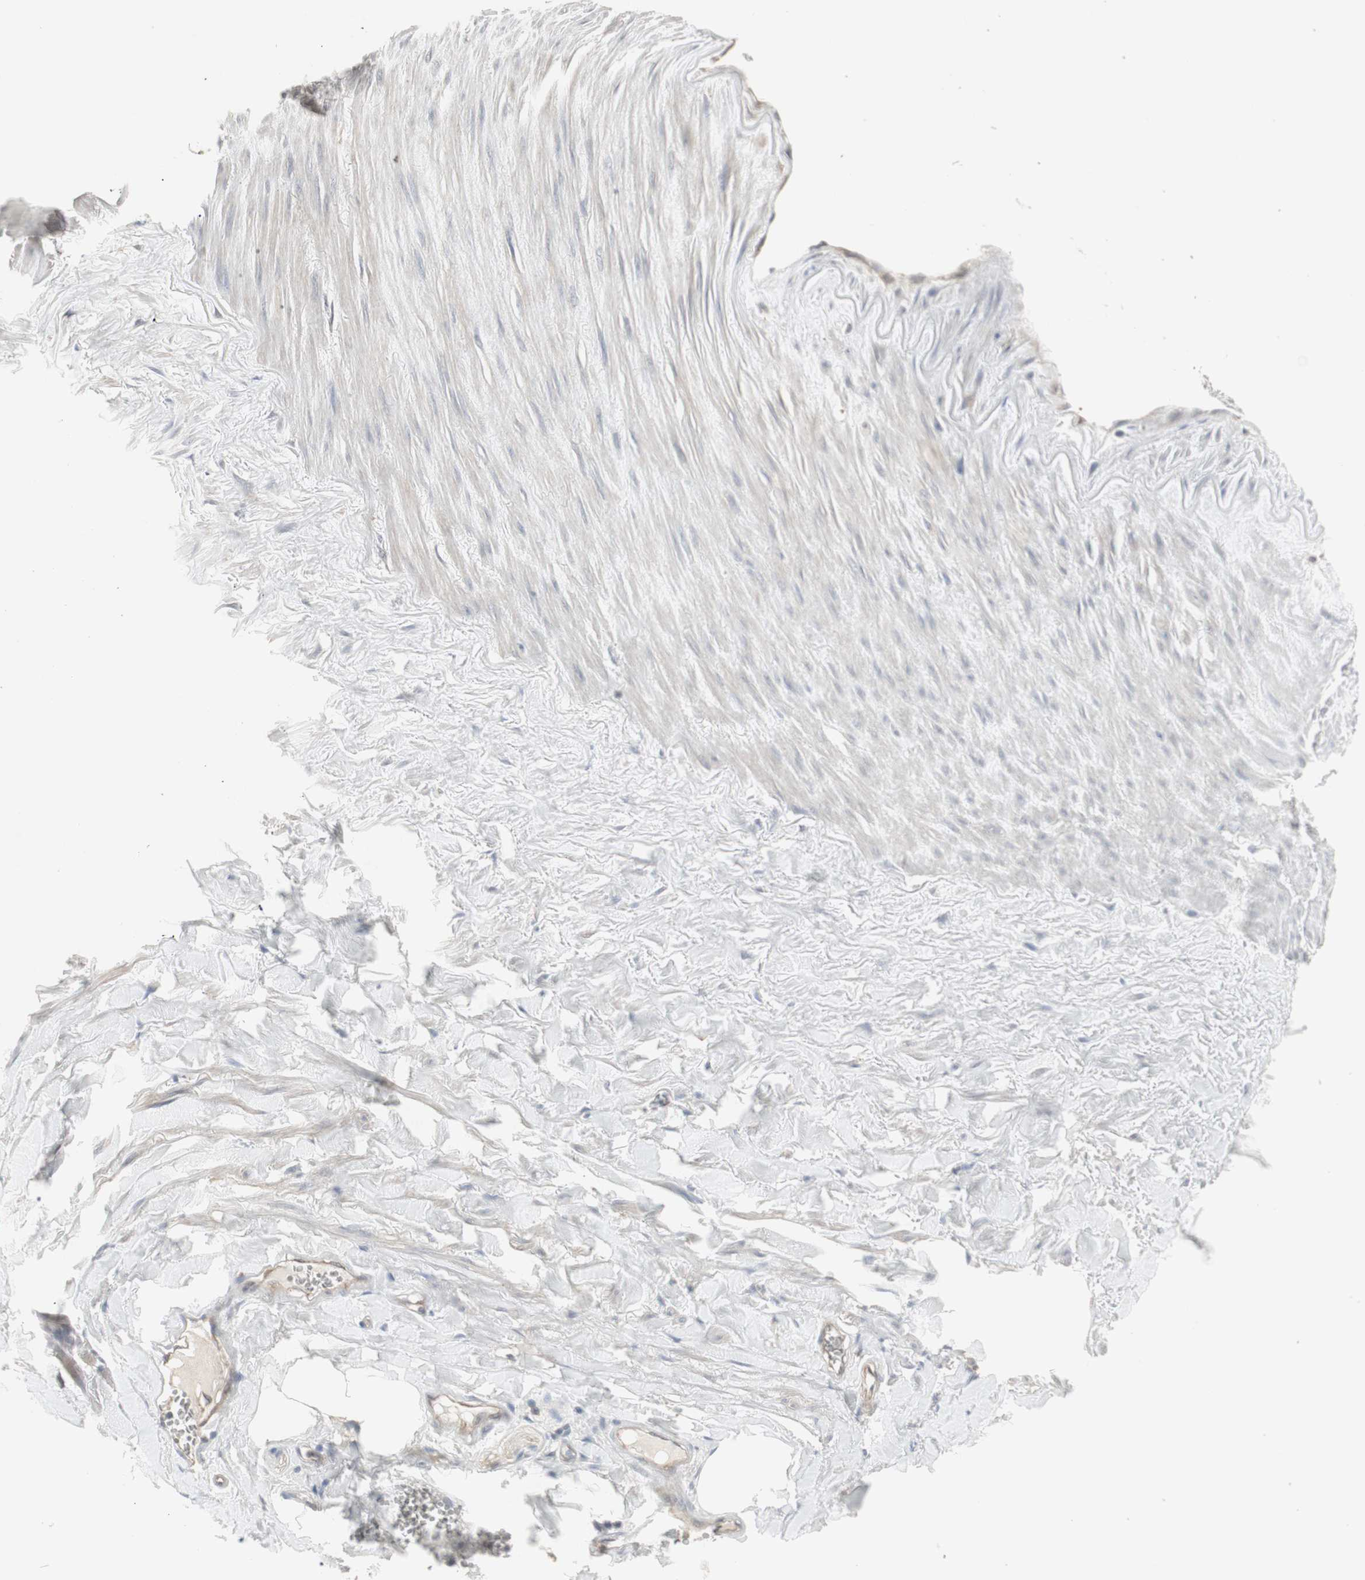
{"staining": {"intensity": "weak", "quantity": ">75%", "location": "cytoplasmic/membranous"}, "tissue": "adipose tissue", "cell_type": "Adipocytes", "image_type": "normal", "snomed": [{"axis": "morphology", "description": "Normal tissue, NOS"}, {"axis": "topography", "description": "Adipose tissue"}, {"axis": "topography", "description": "Peripheral nerve tissue"}], "caption": "Immunohistochemistry (IHC) of normal adipose tissue reveals low levels of weak cytoplasmic/membranous expression in about >75% of adipocytes.", "gene": "CHURC1", "patient": {"sex": "male", "age": 52}}